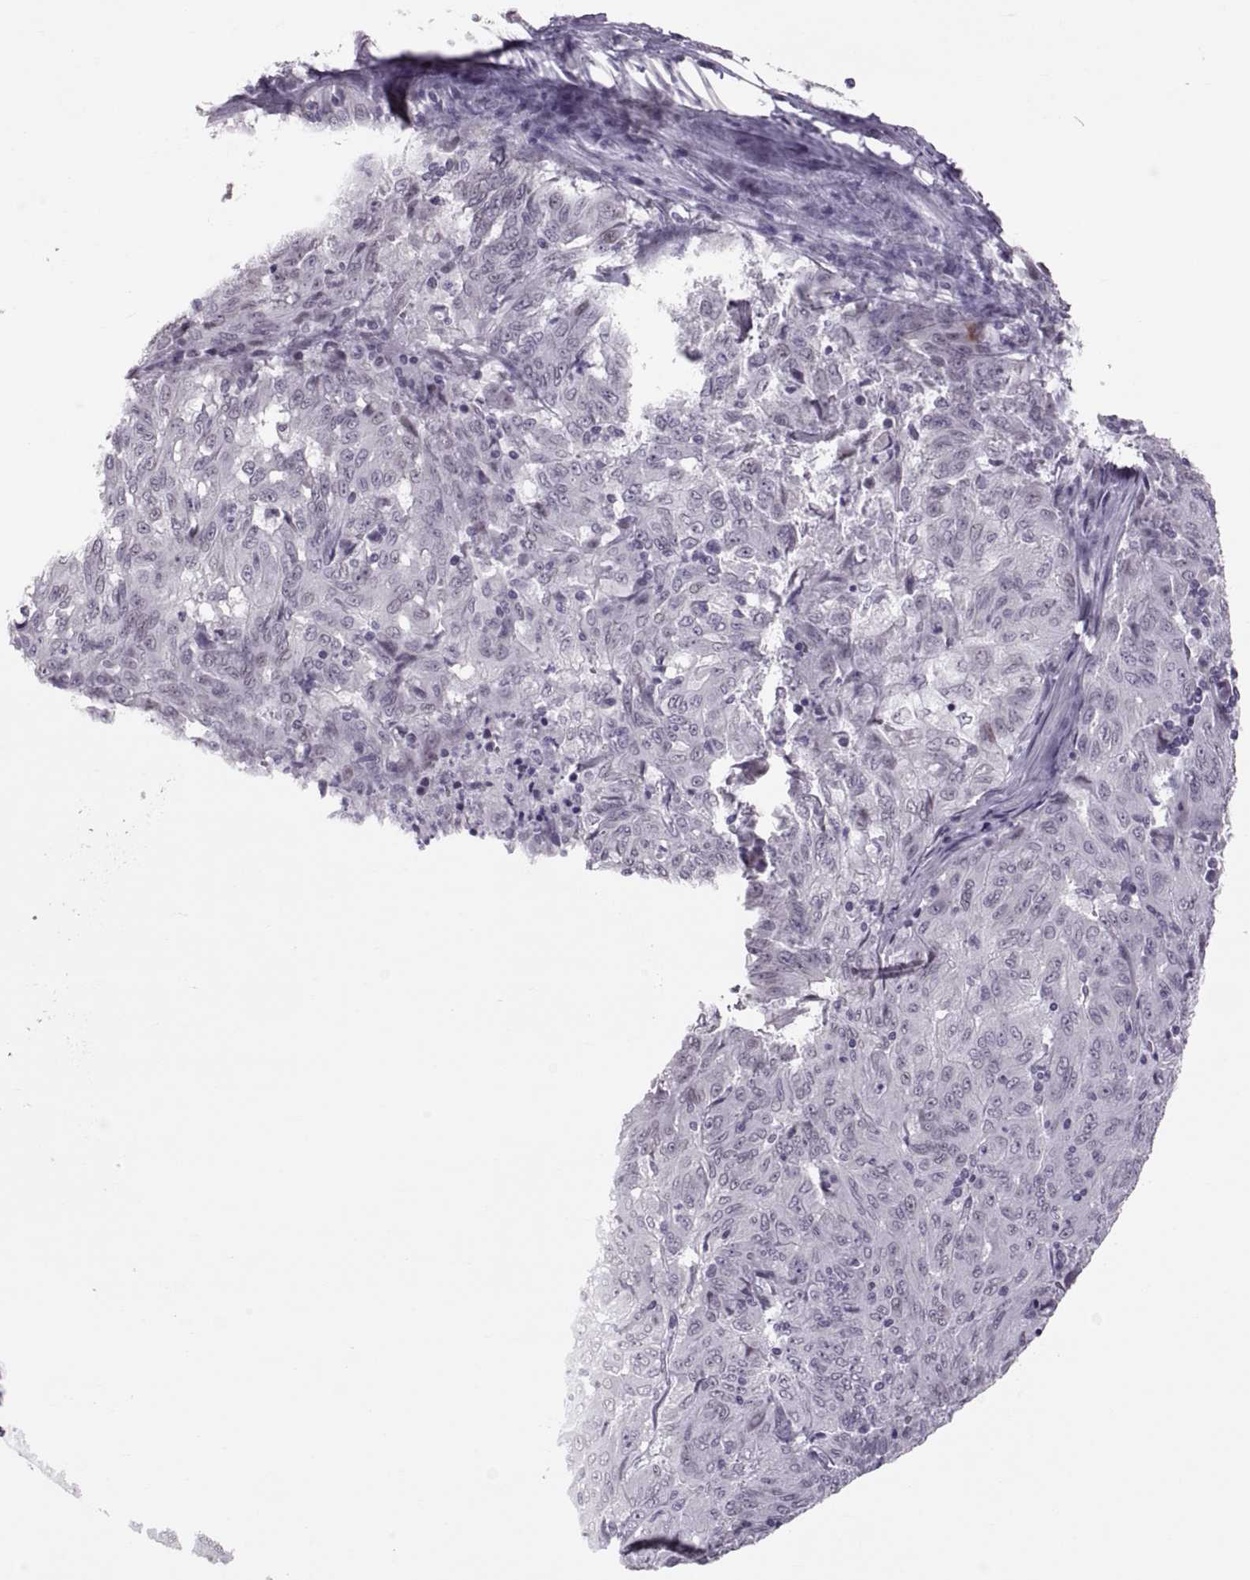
{"staining": {"intensity": "negative", "quantity": "none", "location": "none"}, "tissue": "pancreatic cancer", "cell_type": "Tumor cells", "image_type": "cancer", "snomed": [{"axis": "morphology", "description": "Adenocarcinoma, NOS"}, {"axis": "topography", "description": "Pancreas"}], "caption": "This image is of pancreatic cancer (adenocarcinoma) stained with immunohistochemistry to label a protein in brown with the nuclei are counter-stained blue. There is no positivity in tumor cells.", "gene": "KRT77", "patient": {"sex": "male", "age": 63}}